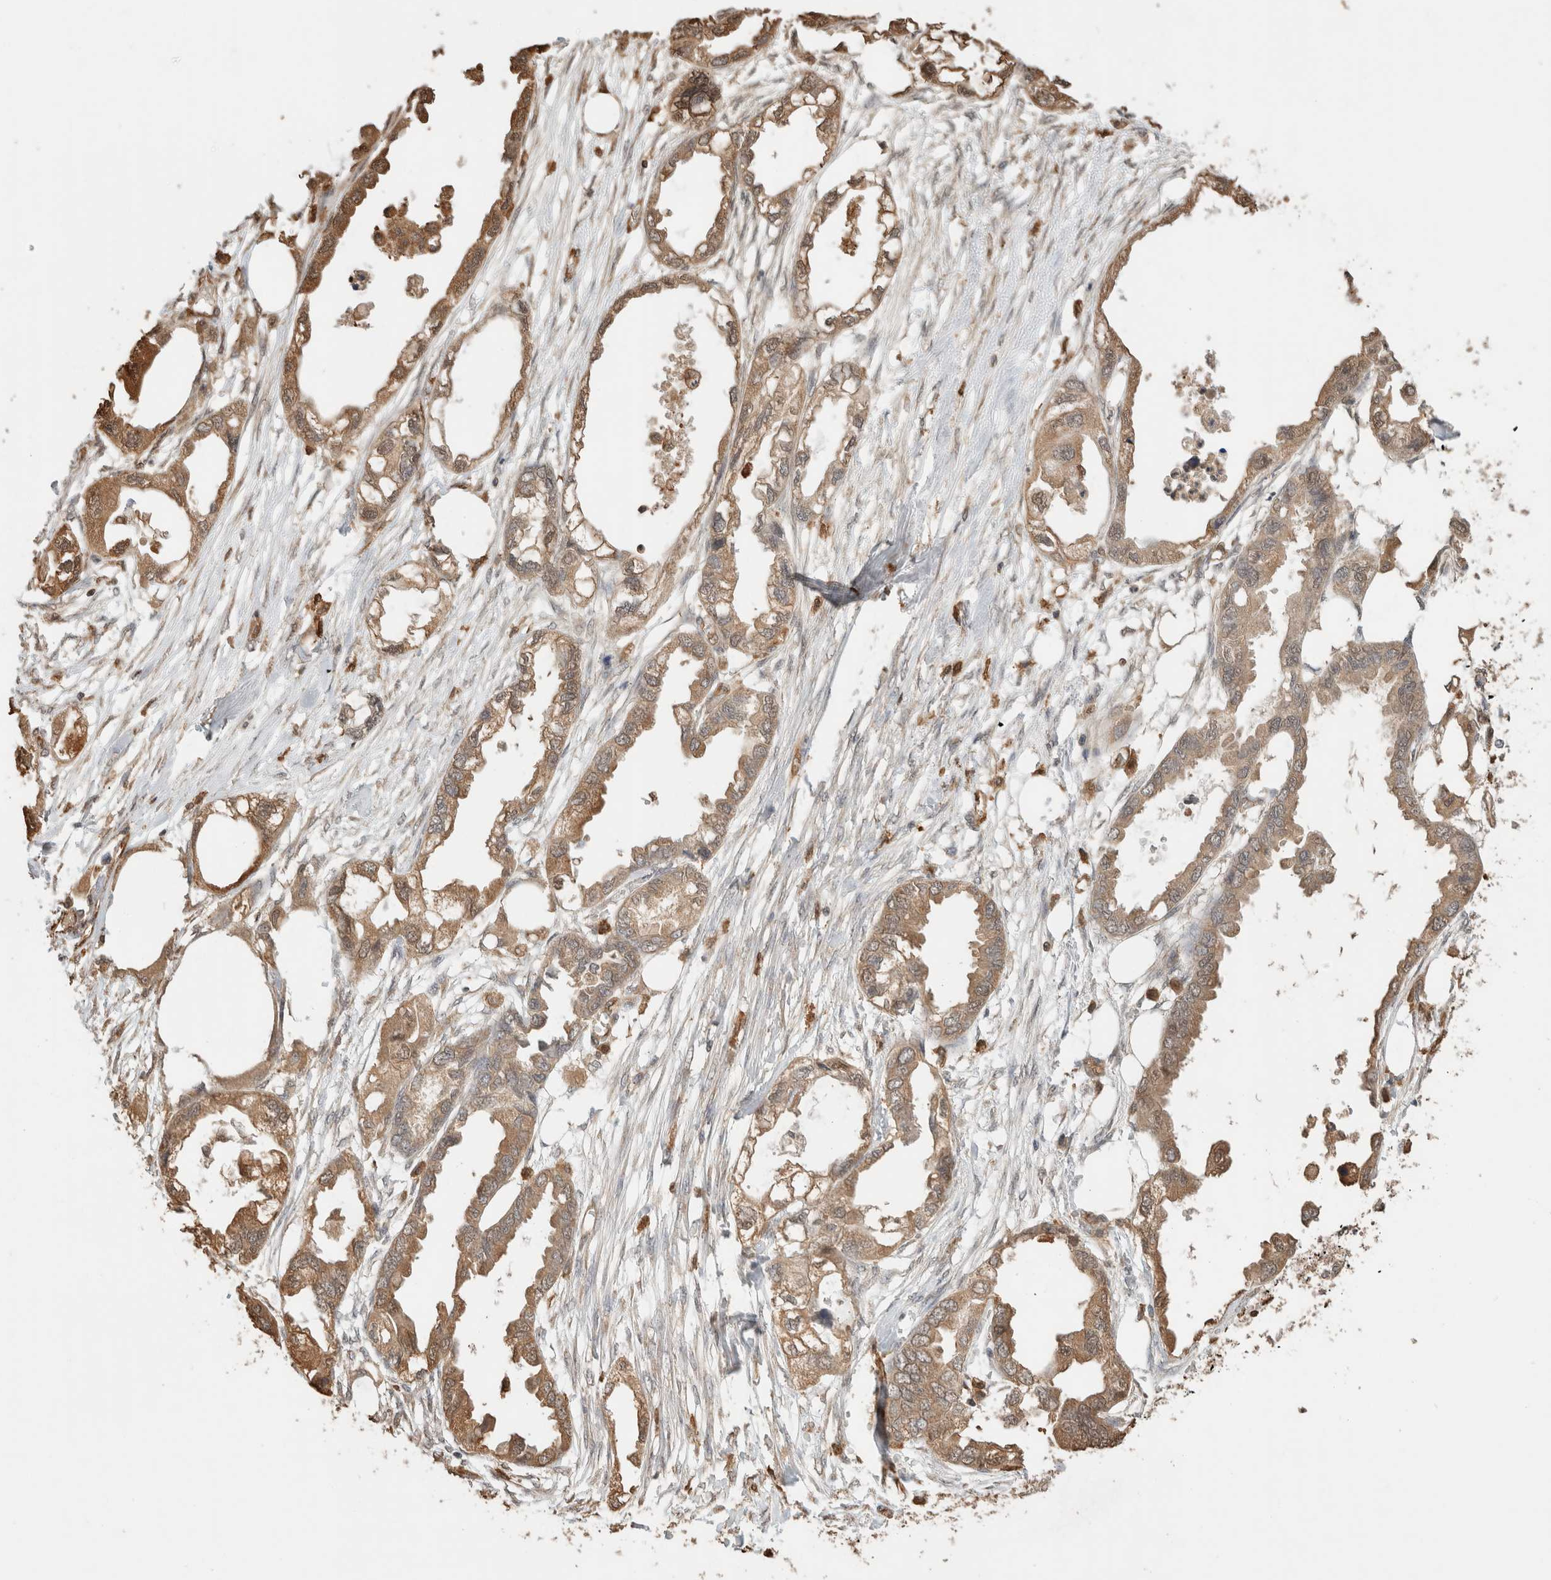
{"staining": {"intensity": "moderate", "quantity": ">75%", "location": "cytoplasmic/membranous,nuclear"}, "tissue": "endometrial cancer", "cell_type": "Tumor cells", "image_type": "cancer", "snomed": [{"axis": "morphology", "description": "Adenocarcinoma, NOS"}, {"axis": "morphology", "description": "Adenocarcinoma, metastatic, NOS"}, {"axis": "topography", "description": "Adipose tissue"}, {"axis": "topography", "description": "Endometrium"}], "caption": "Brown immunohistochemical staining in human endometrial cancer (adenocarcinoma) demonstrates moderate cytoplasmic/membranous and nuclear expression in approximately >75% of tumor cells.", "gene": "YWHAH", "patient": {"sex": "female", "age": 67}}